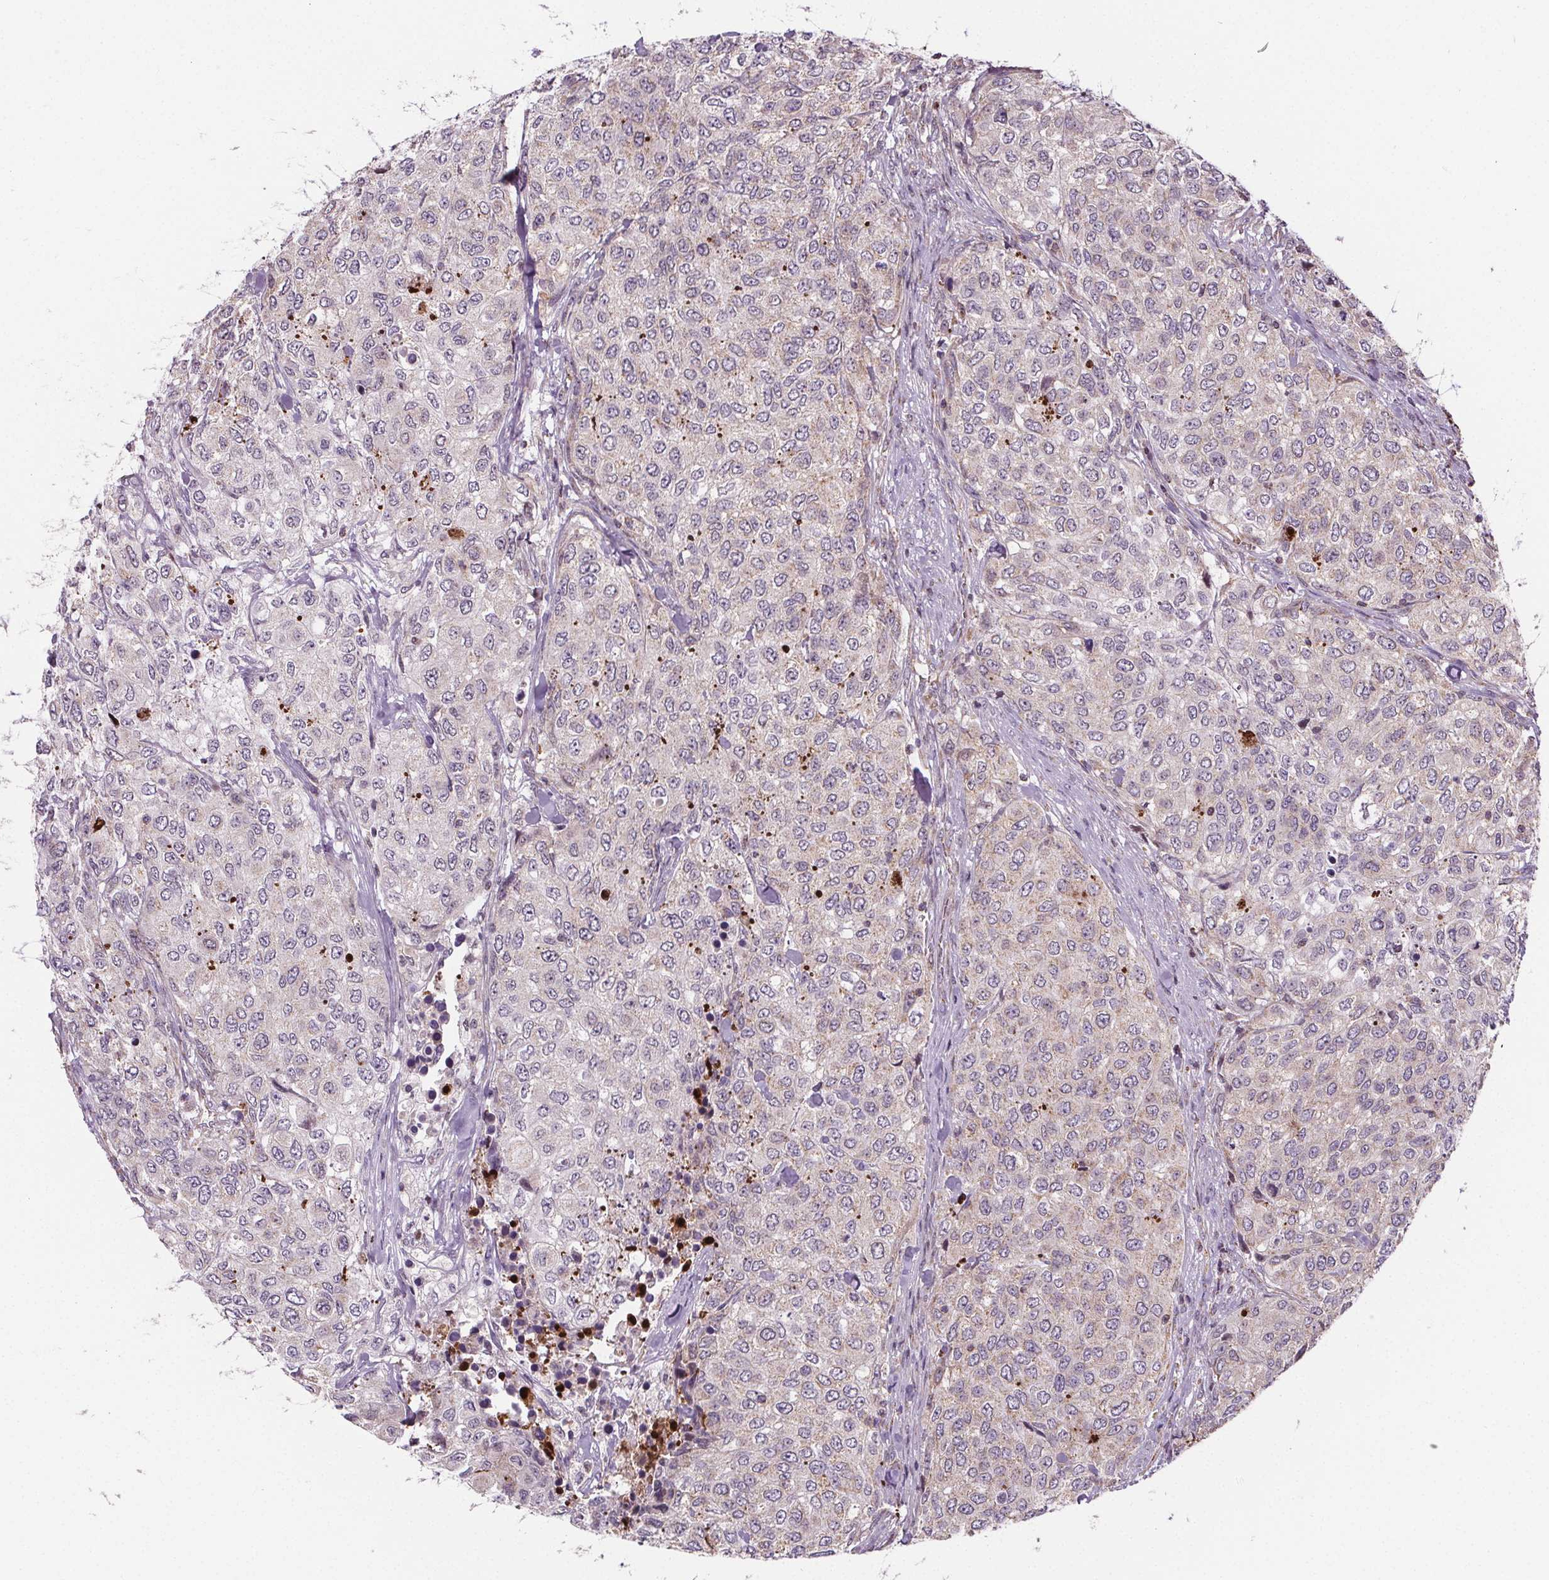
{"staining": {"intensity": "negative", "quantity": "none", "location": "none"}, "tissue": "urothelial cancer", "cell_type": "Tumor cells", "image_type": "cancer", "snomed": [{"axis": "morphology", "description": "Urothelial carcinoma, High grade"}, {"axis": "topography", "description": "Urinary bladder"}], "caption": "High-grade urothelial carcinoma stained for a protein using IHC reveals no expression tumor cells.", "gene": "SUCLA2", "patient": {"sex": "female", "age": 78}}